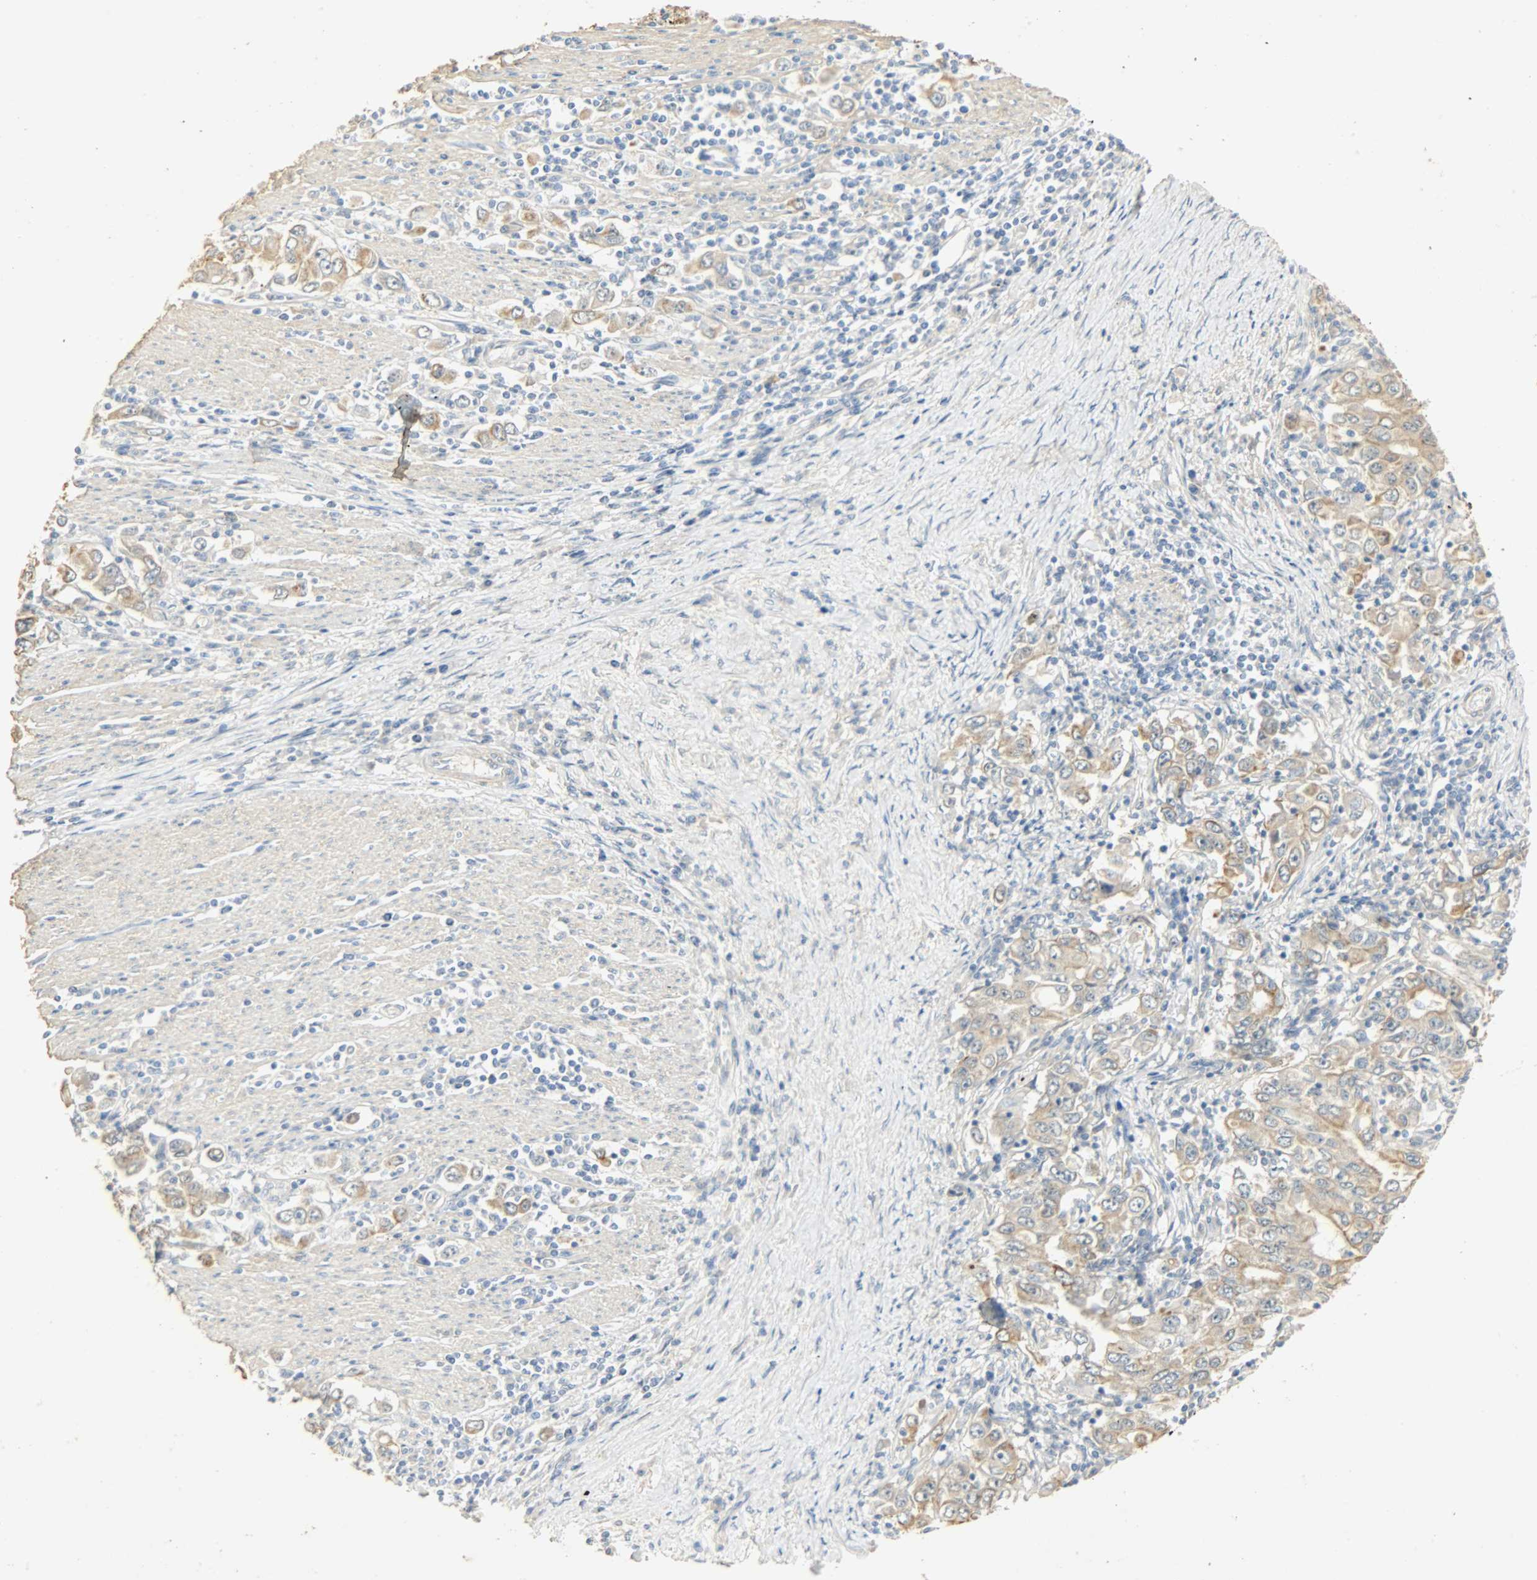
{"staining": {"intensity": "moderate", "quantity": ">75%", "location": "cytoplasmic/membranous"}, "tissue": "stomach cancer", "cell_type": "Tumor cells", "image_type": "cancer", "snomed": [{"axis": "morphology", "description": "Adenocarcinoma, NOS"}, {"axis": "topography", "description": "Stomach, lower"}], "caption": "DAB immunohistochemical staining of human stomach cancer (adenocarcinoma) exhibits moderate cytoplasmic/membranous protein positivity in about >75% of tumor cells.", "gene": "USP13", "patient": {"sex": "female", "age": 72}}